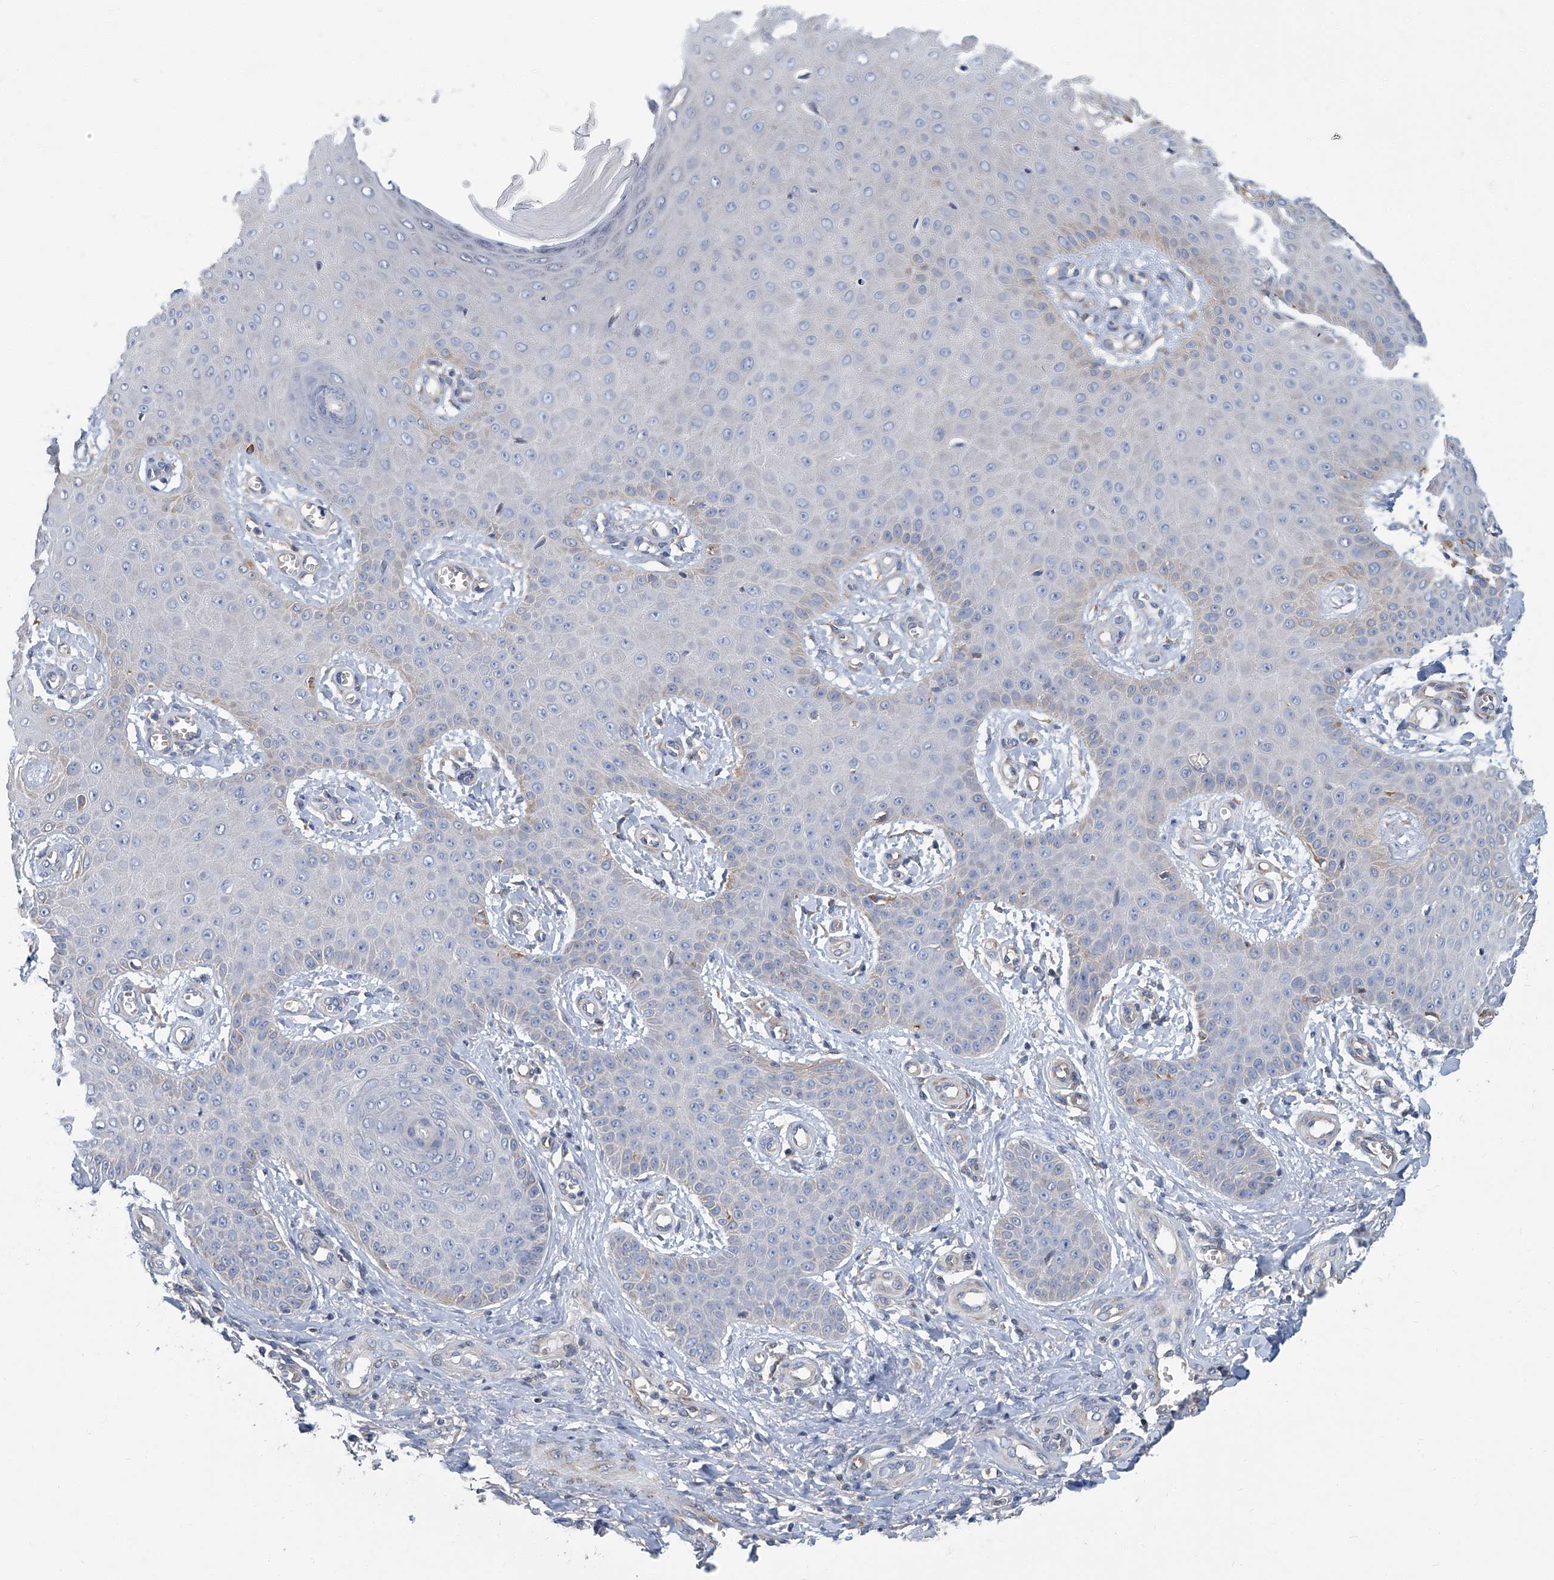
{"staining": {"intensity": "weak", "quantity": "<25%", "location": "cytoplasmic/membranous"}, "tissue": "skin cancer", "cell_type": "Tumor cells", "image_type": "cancer", "snomed": [{"axis": "morphology", "description": "Squamous cell carcinoma, NOS"}, {"axis": "topography", "description": "Skin"}], "caption": "Immunohistochemistry (IHC) image of neoplastic tissue: squamous cell carcinoma (skin) stained with DAB exhibits no significant protein staining in tumor cells.", "gene": "PSMB10", "patient": {"sex": "male", "age": 74}}